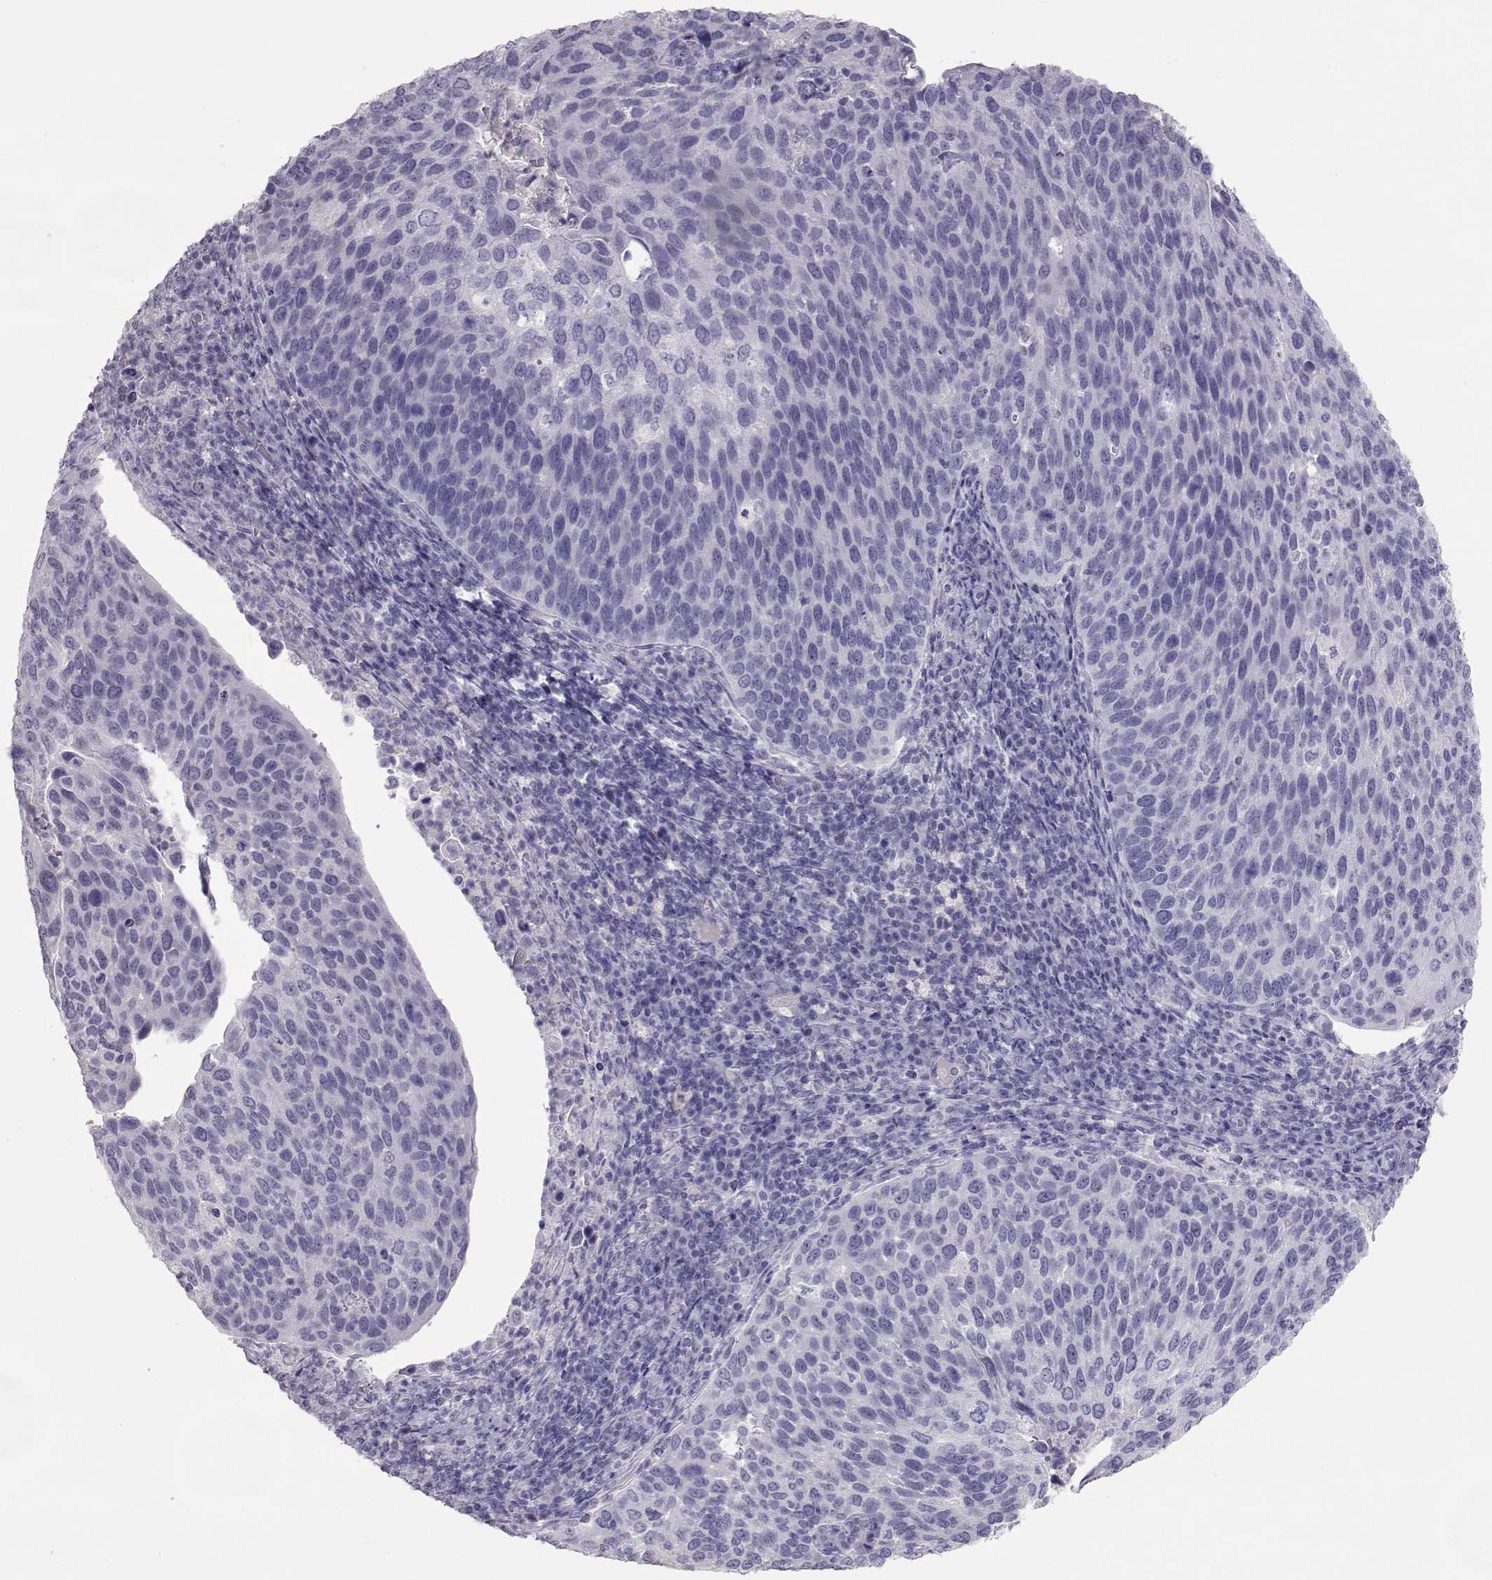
{"staining": {"intensity": "negative", "quantity": "none", "location": "none"}, "tissue": "cervical cancer", "cell_type": "Tumor cells", "image_type": "cancer", "snomed": [{"axis": "morphology", "description": "Squamous cell carcinoma, NOS"}, {"axis": "topography", "description": "Cervix"}], "caption": "This is a histopathology image of immunohistochemistry staining of cervical cancer, which shows no positivity in tumor cells. (Stains: DAB (3,3'-diaminobenzidine) IHC with hematoxylin counter stain, Microscopy: brightfield microscopy at high magnification).", "gene": "PMCH", "patient": {"sex": "female", "age": 54}}